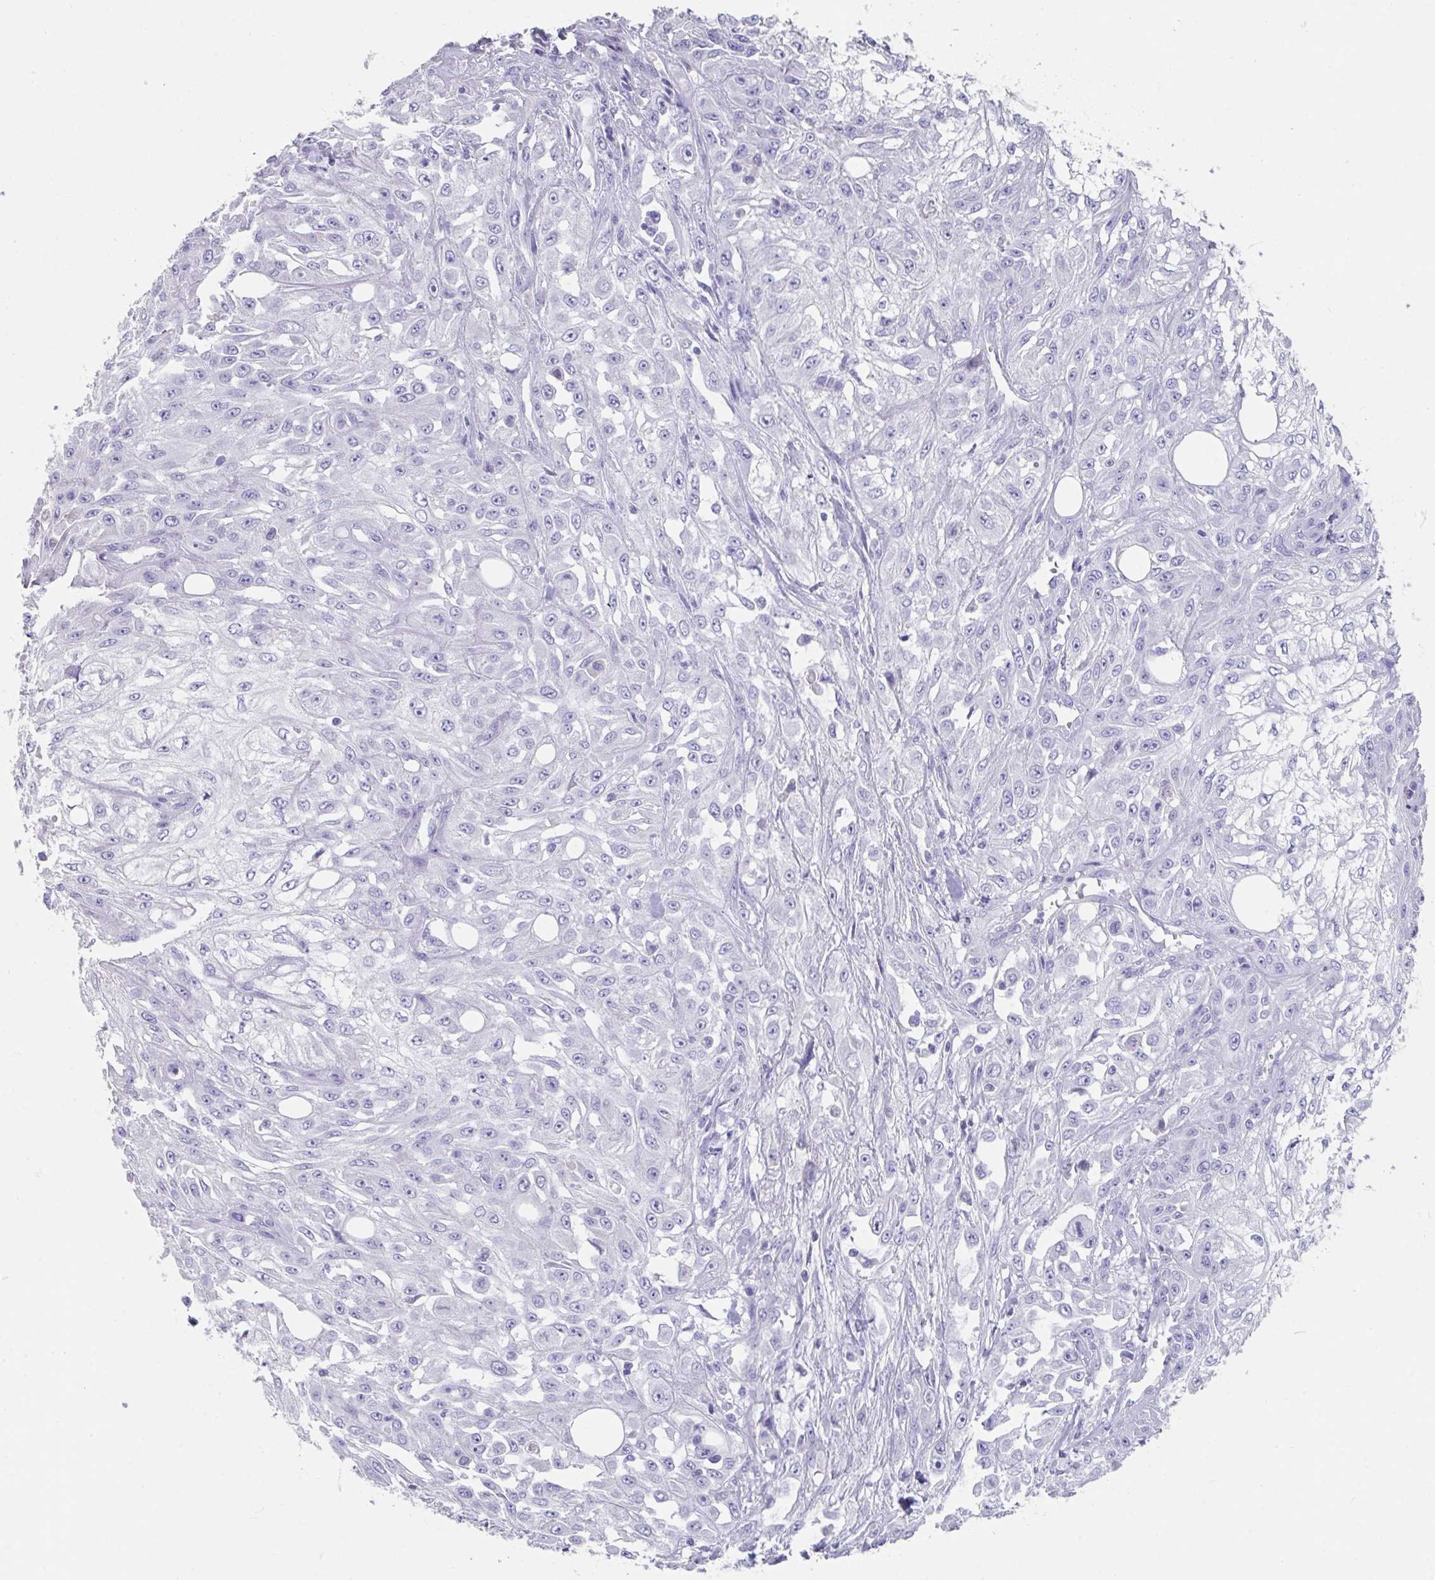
{"staining": {"intensity": "negative", "quantity": "none", "location": "none"}, "tissue": "skin cancer", "cell_type": "Tumor cells", "image_type": "cancer", "snomed": [{"axis": "morphology", "description": "Squamous cell carcinoma, NOS"}, {"axis": "morphology", "description": "Squamous cell carcinoma, metastatic, NOS"}, {"axis": "topography", "description": "Skin"}, {"axis": "topography", "description": "Lymph node"}], "caption": "Human squamous cell carcinoma (skin) stained for a protein using immunohistochemistry (IHC) exhibits no positivity in tumor cells.", "gene": "SLC44A4", "patient": {"sex": "male", "age": 75}}